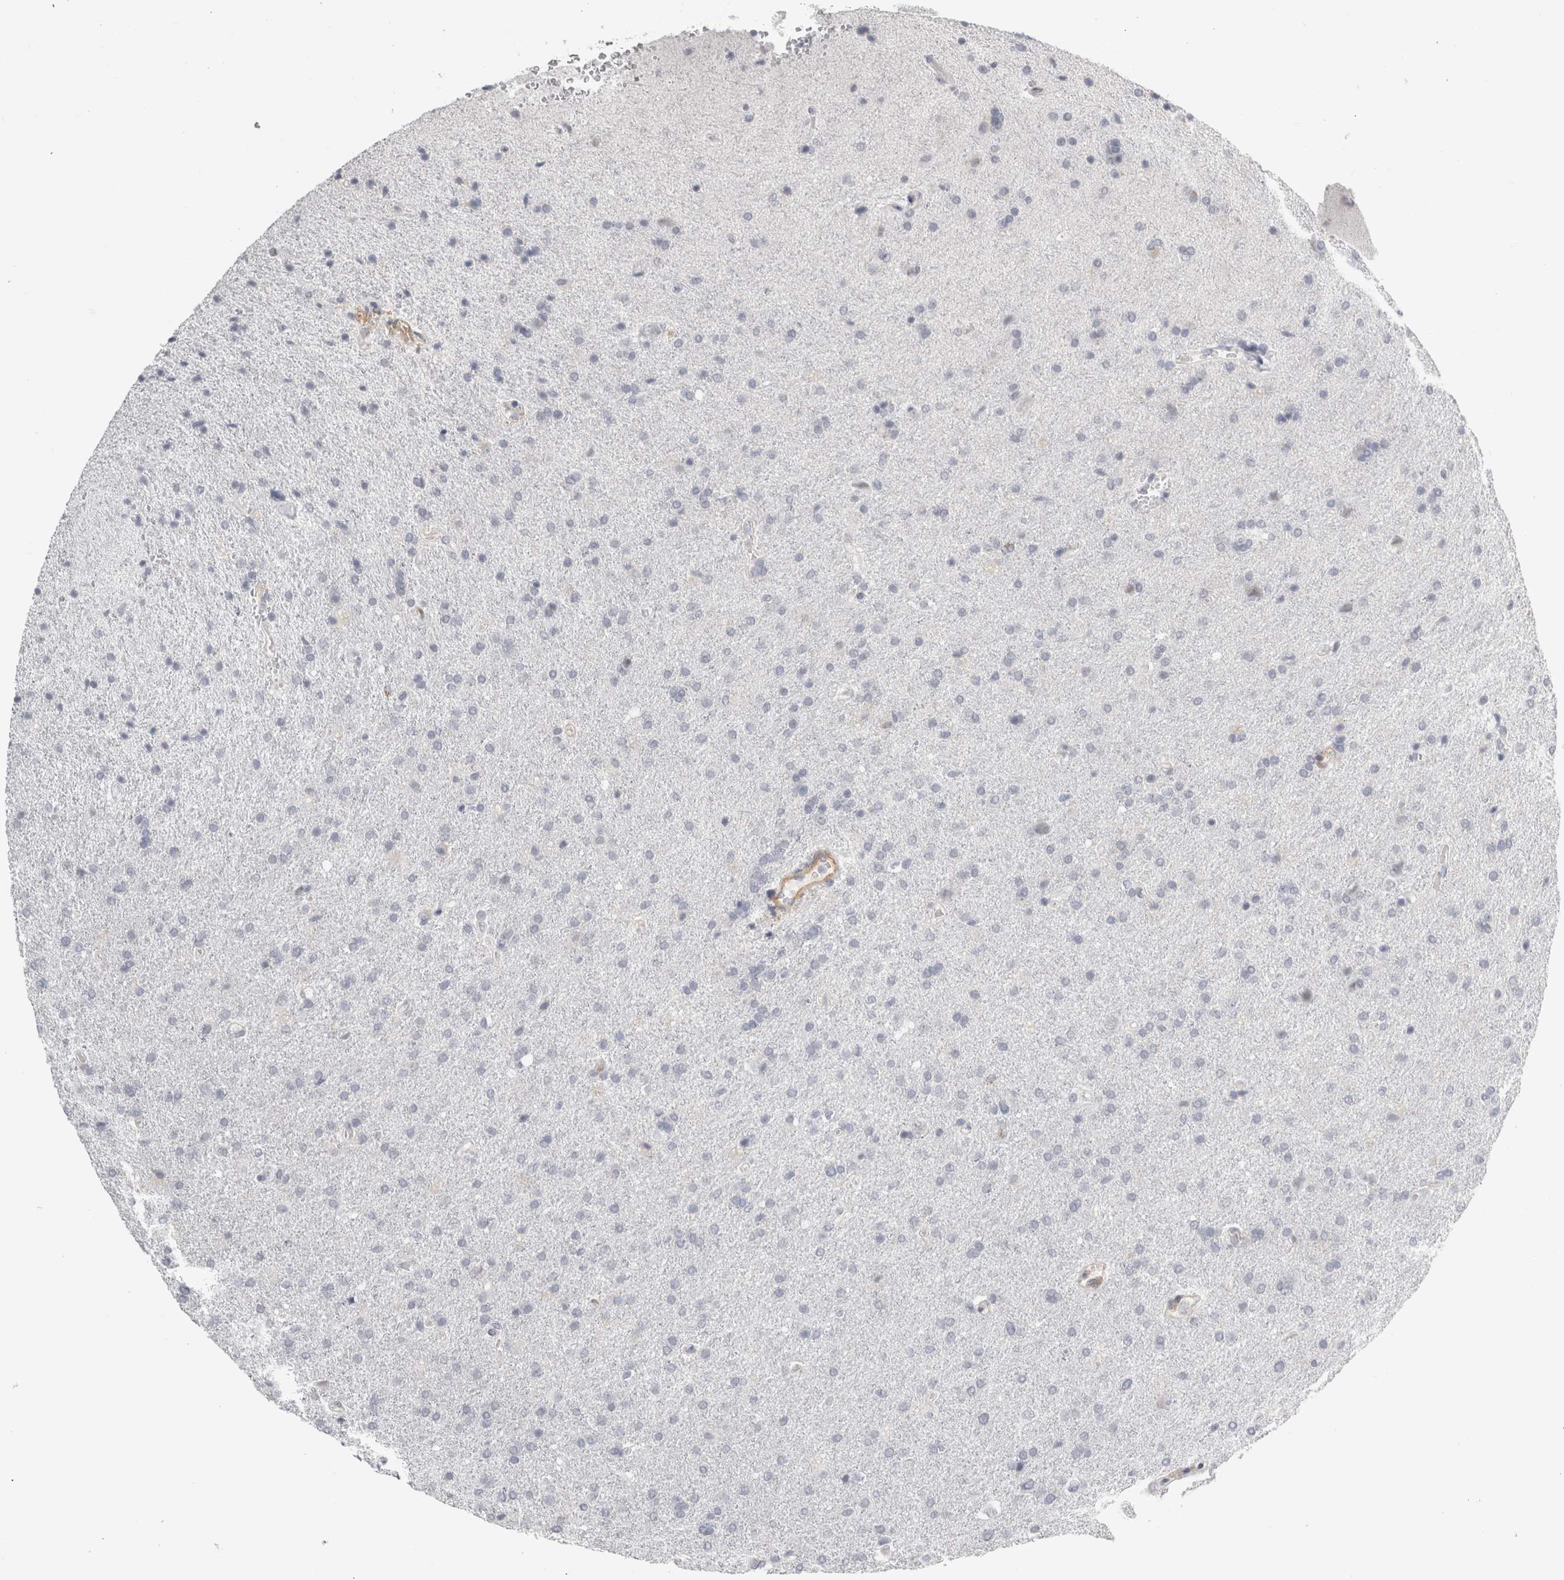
{"staining": {"intensity": "negative", "quantity": "none", "location": "none"}, "tissue": "glioma", "cell_type": "Tumor cells", "image_type": "cancer", "snomed": [{"axis": "morphology", "description": "Glioma, malignant, High grade"}, {"axis": "topography", "description": "Brain"}], "caption": "This is an immunohistochemistry (IHC) photomicrograph of human high-grade glioma (malignant). There is no expression in tumor cells.", "gene": "FBLIM1", "patient": {"sex": "male", "age": 72}}